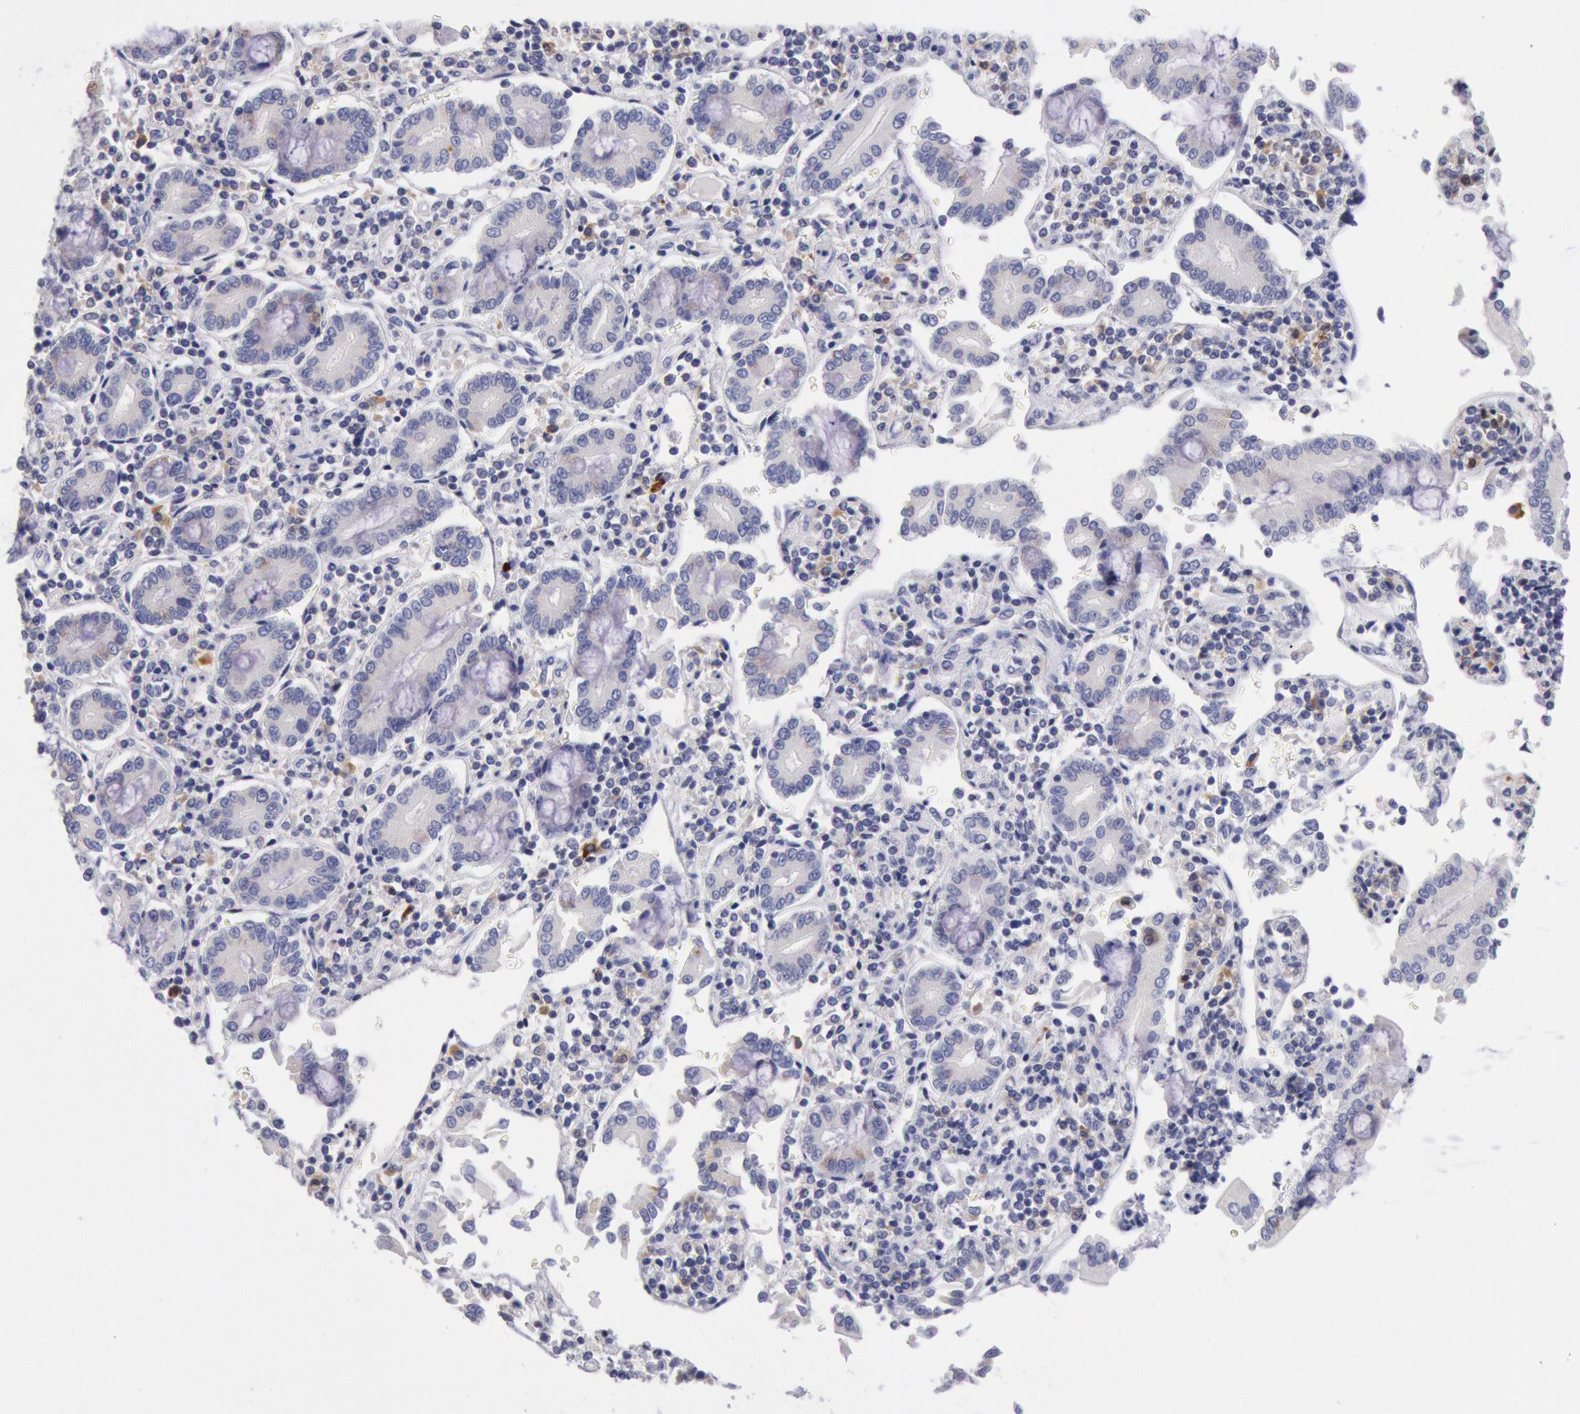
{"staining": {"intensity": "negative", "quantity": "none", "location": "none"}, "tissue": "pancreatic cancer", "cell_type": "Tumor cells", "image_type": "cancer", "snomed": [{"axis": "morphology", "description": "Adenocarcinoma, NOS"}, {"axis": "topography", "description": "Pancreas"}], "caption": "An image of human pancreatic adenocarcinoma is negative for staining in tumor cells.", "gene": "GAL3ST1", "patient": {"sex": "female", "age": 57}}